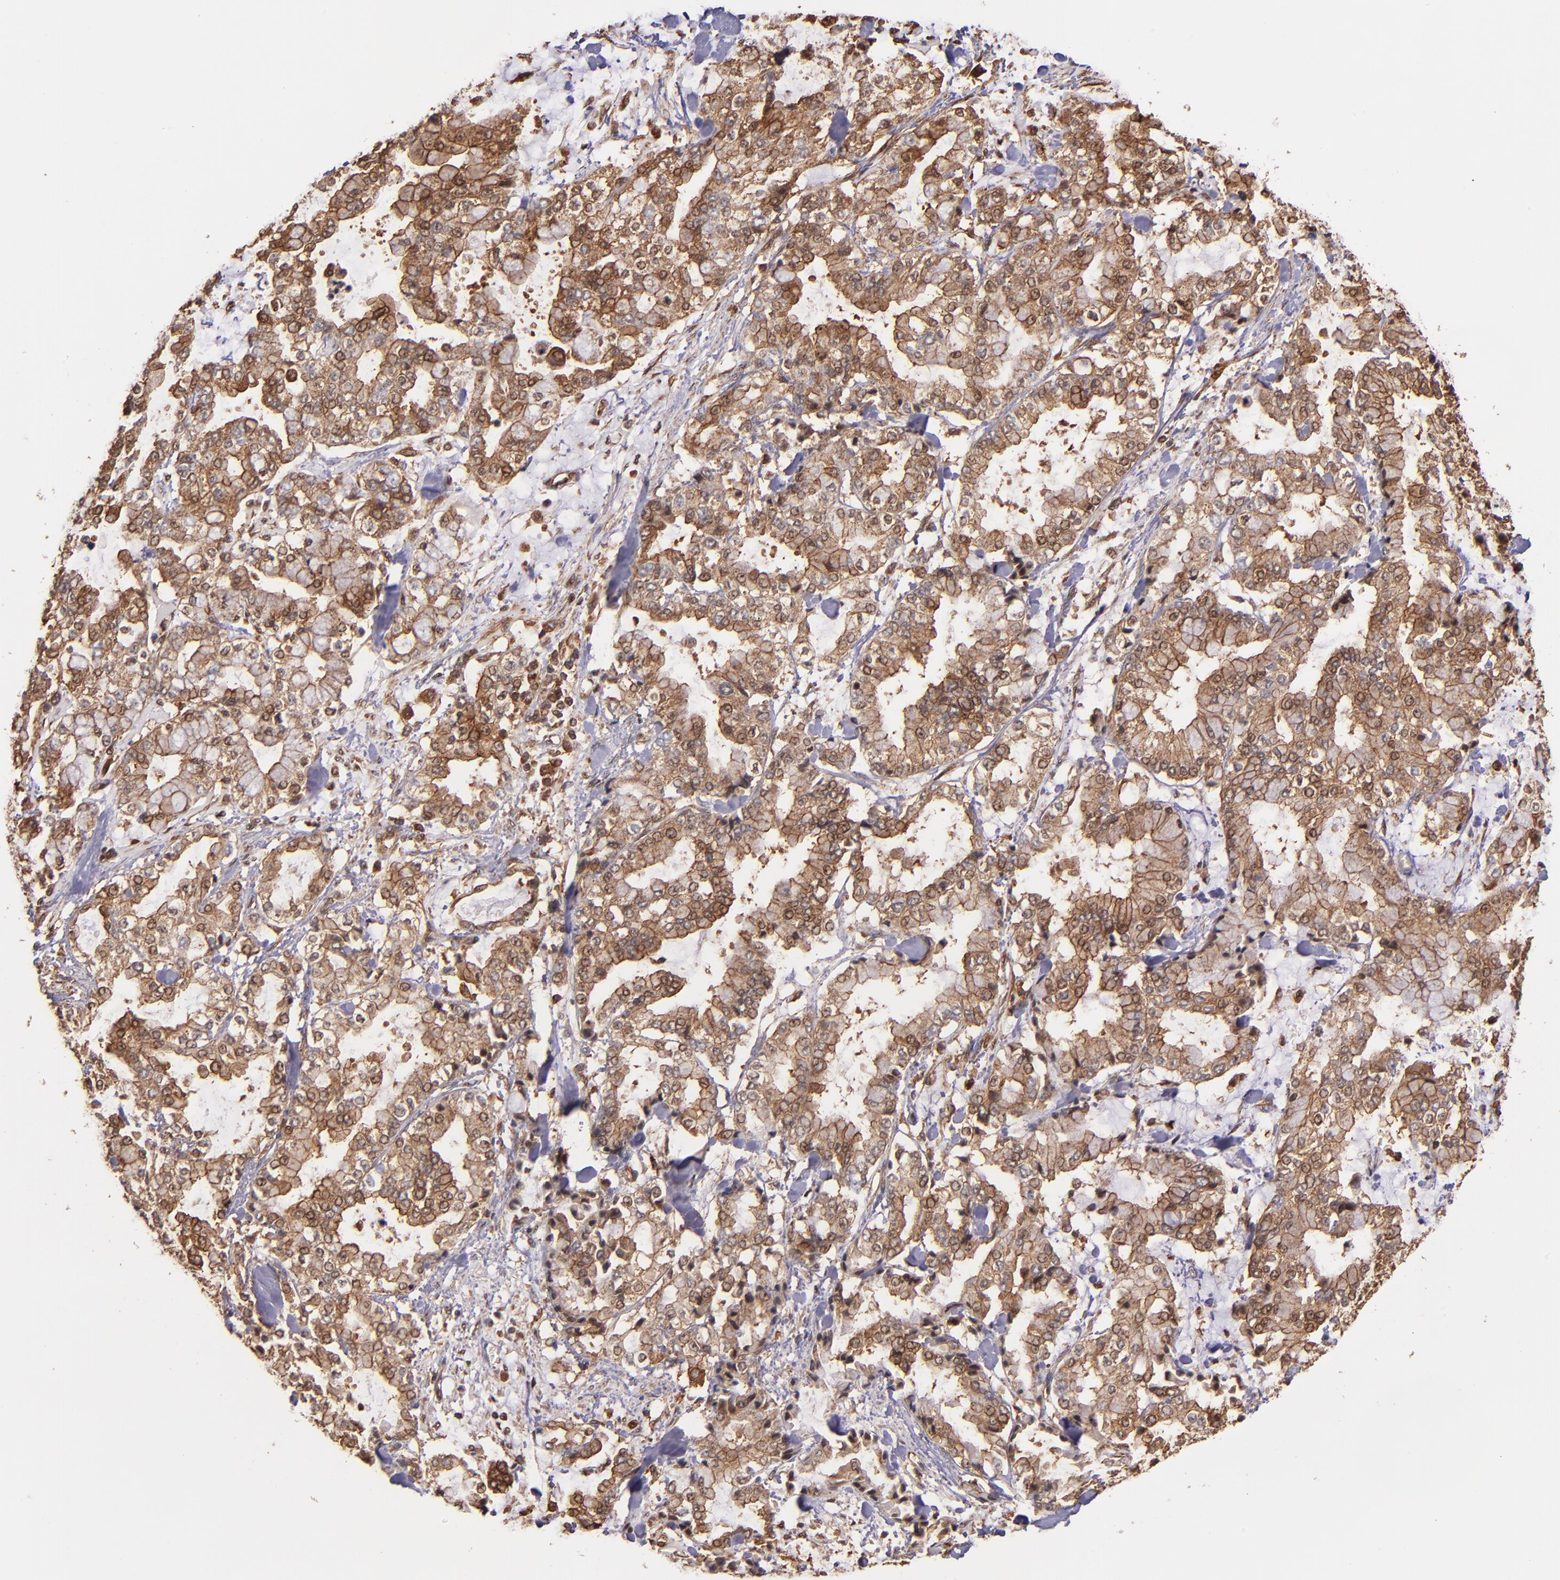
{"staining": {"intensity": "strong", "quantity": ">75%", "location": "cytoplasmic/membranous"}, "tissue": "stomach cancer", "cell_type": "Tumor cells", "image_type": "cancer", "snomed": [{"axis": "morphology", "description": "Normal tissue, NOS"}, {"axis": "morphology", "description": "Adenocarcinoma, NOS"}, {"axis": "topography", "description": "Stomach, upper"}, {"axis": "topography", "description": "Stomach"}], "caption": "Stomach cancer stained with immunohistochemistry reveals strong cytoplasmic/membranous positivity in approximately >75% of tumor cells.", "gene": "STX8", "patient": {"sex": "male", "age": 76}}